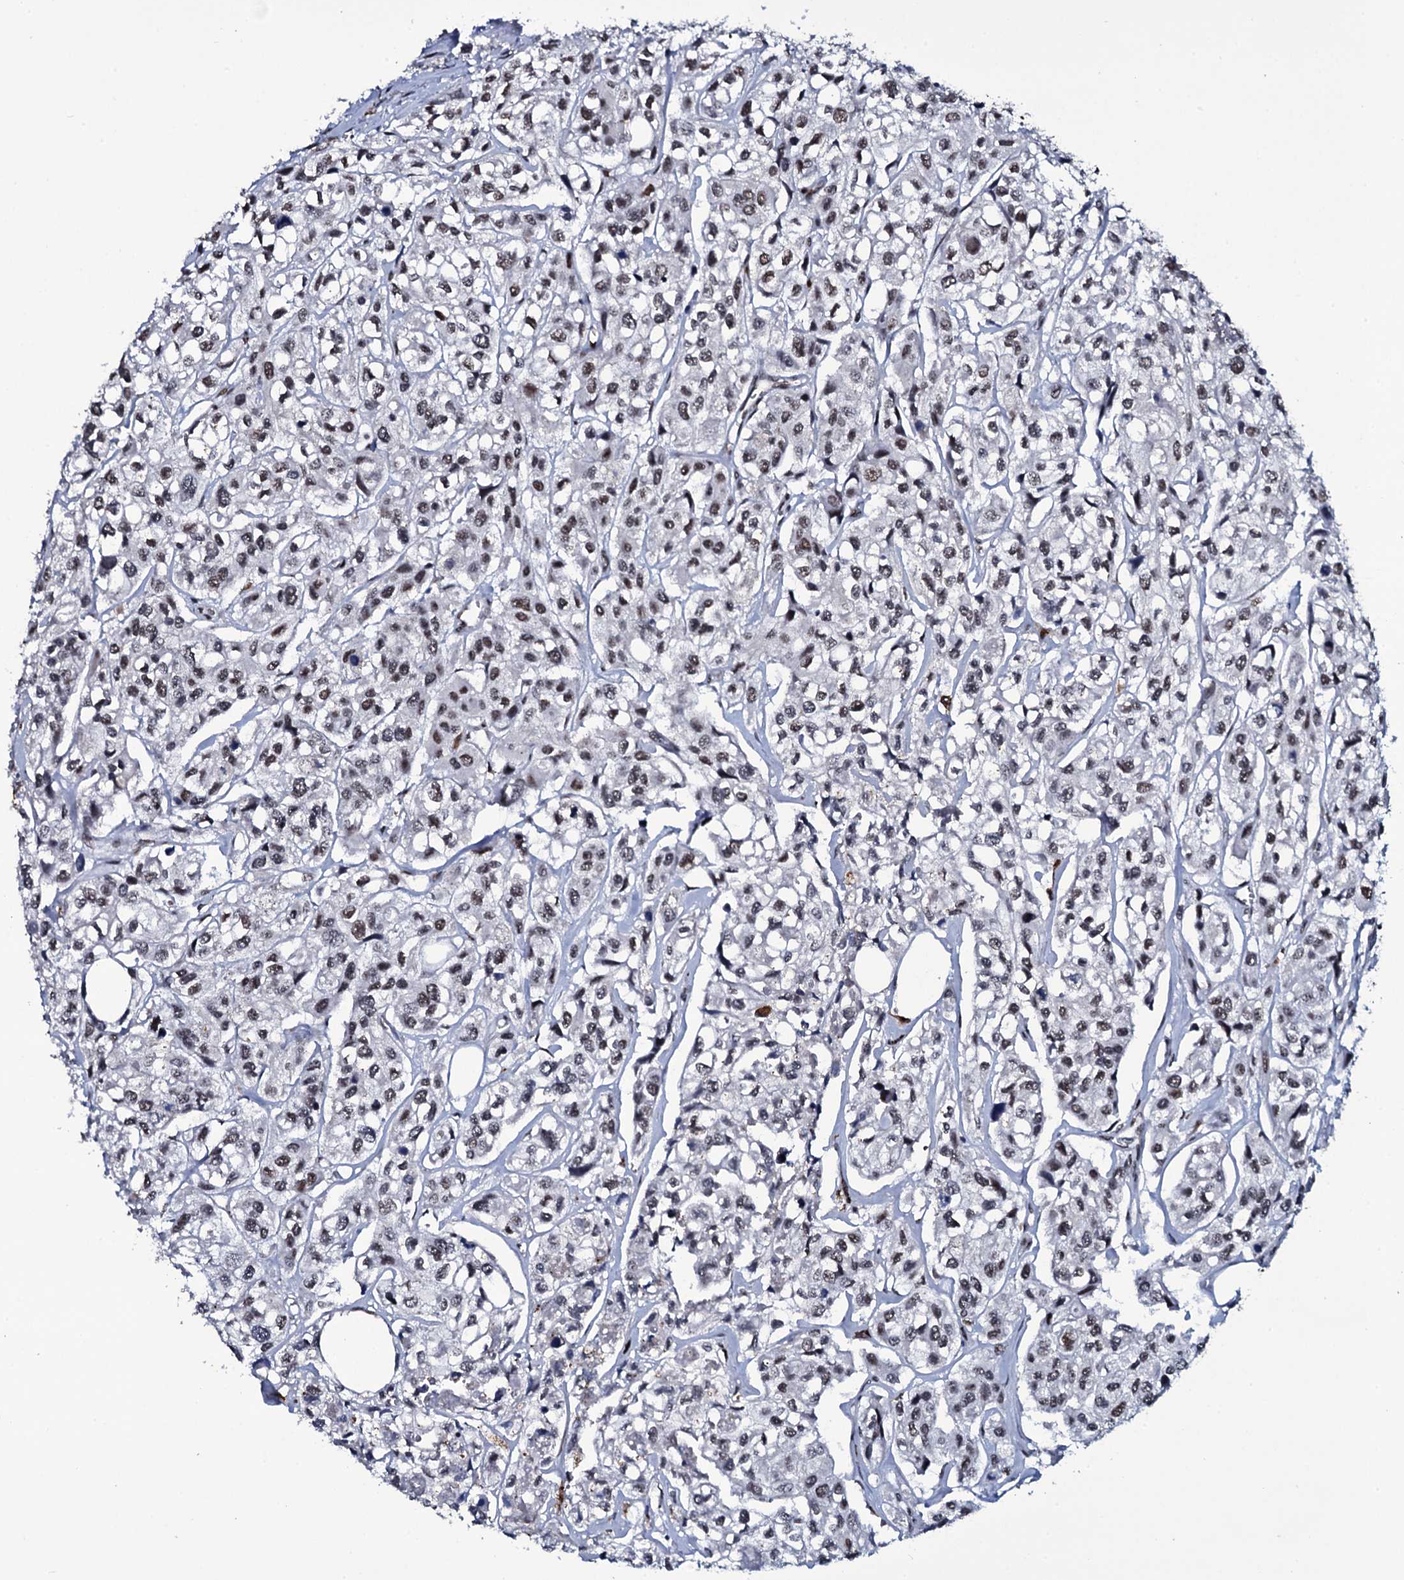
{"staining": {"intensity": "moderate", "quantity": "<25%", "location": "nuclear"}, "tissue": "urothelial cancer", "cell_type": "Tumor cells", "image_type": "cancer", "snomed": [{"axis": "morphology", "description": "Urothelial carcinoma, High grade"}, {"axis": "topography", "description": "Urinary bladder"}], "caption": "Urothelial cancer was stained to show a protein in brown. There is low levels of moderate nuclear staining in about <25% of tumor cells.", "gene": "ZMIZ2", "patient": {"sex": "male", "age": 67}}